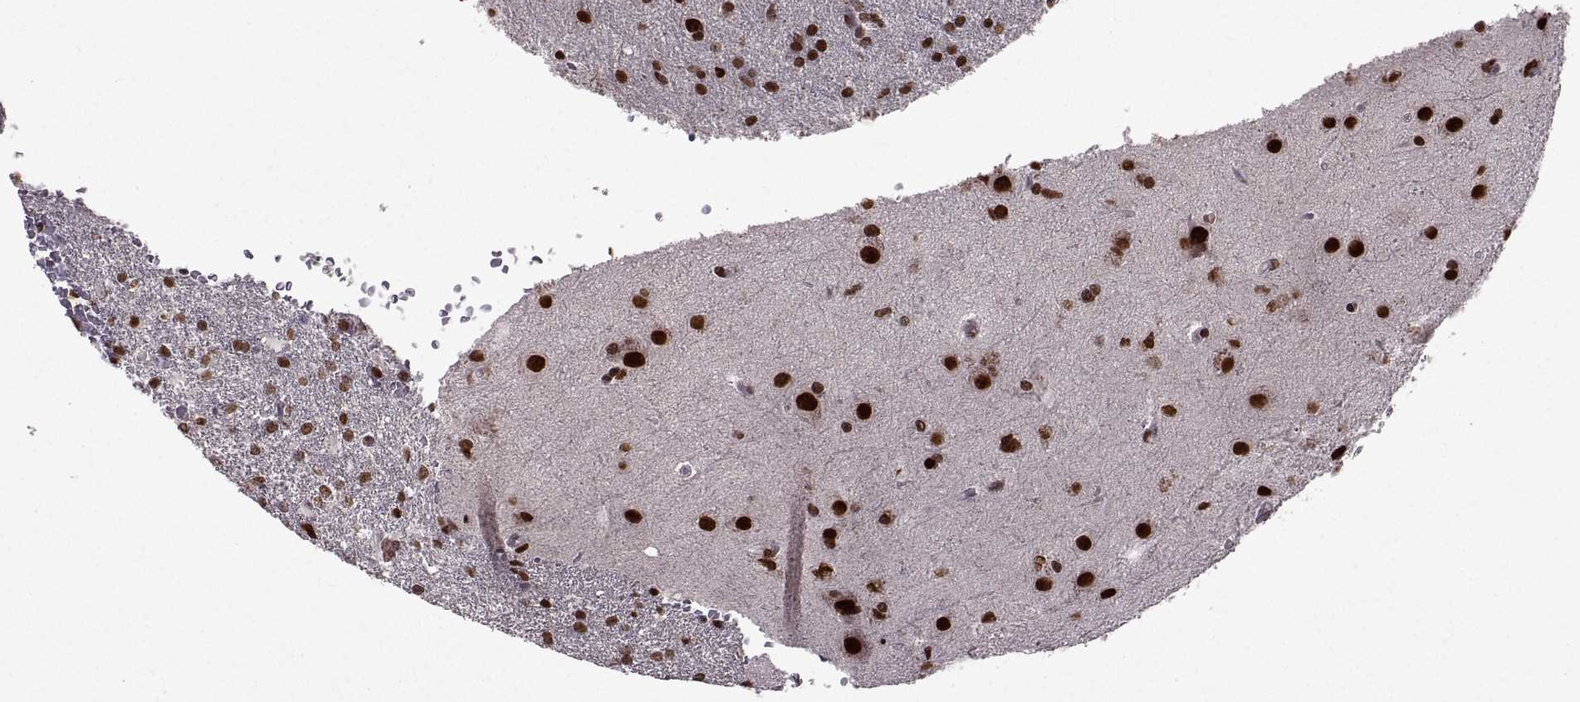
{"staining": {"intensity": "strong", "quantity": ">75%", "location": "nuclear"}, "tissue": "glioma", "cell_type": "Tumor cells", "image_type": "cancer", "snomed": [{"axis": "morphology", "description": "Glioma, malignant, High grade"}, {"axis": "topography", "description": "Brain"}], "caption": "Immunohistochemistry staining of glioma, which shows high levels of strong nuclear staining in about >75% of tumor cells indicating strong nuclear protein positivity. The staining was performed using DAB (brown) for protein detection and nuclei were counterstained in hematoxylin (blue).", "gene": "MT1E", "patient": {"sex": "male", "age": 68}}